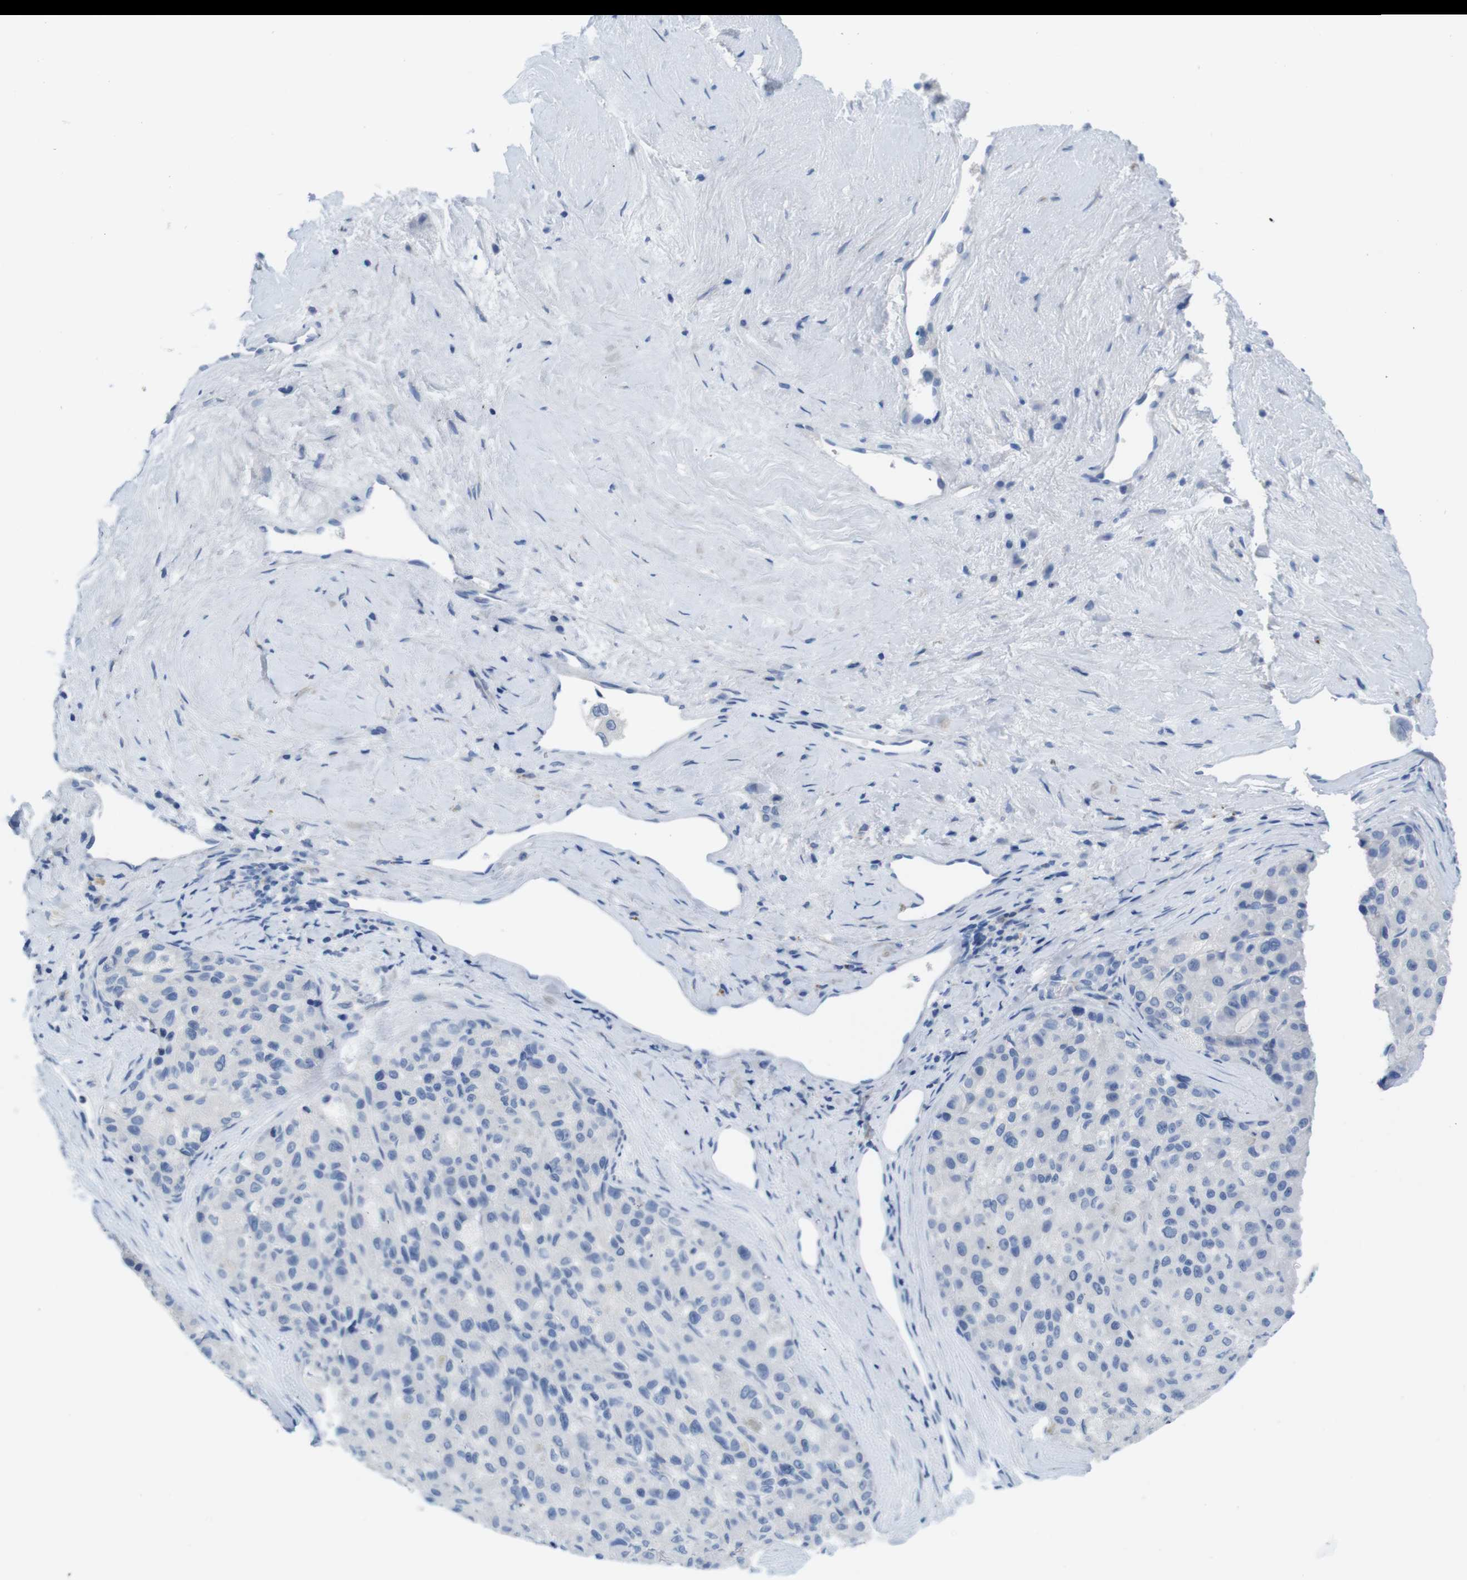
{"staining": {"intensity": "negative", "quantity": "none", "location": "none"}, "tissue": "liver cancer", "cell_type": "Tumor cells", "image_type": "cancer", "snomed": [{"axis": "morphology", "description": "Carcinoma, Hepatocellular, NOS"}, {"axis": "topography", "description": "Liver"}], "caption": "IHC micrograph of neoplastic tissue: human liver cancer stained with DAB (3,3'-diaminobenzidine) displays no significant protein positivity in tumor cells. The staining is performed using DAB (3,3'-diaminobenzidine) brown chromogen with nuclei counter-stained in using hematoxylin.", "gene": "MAP6", "patient": {"sex": "male", "age": 80}}